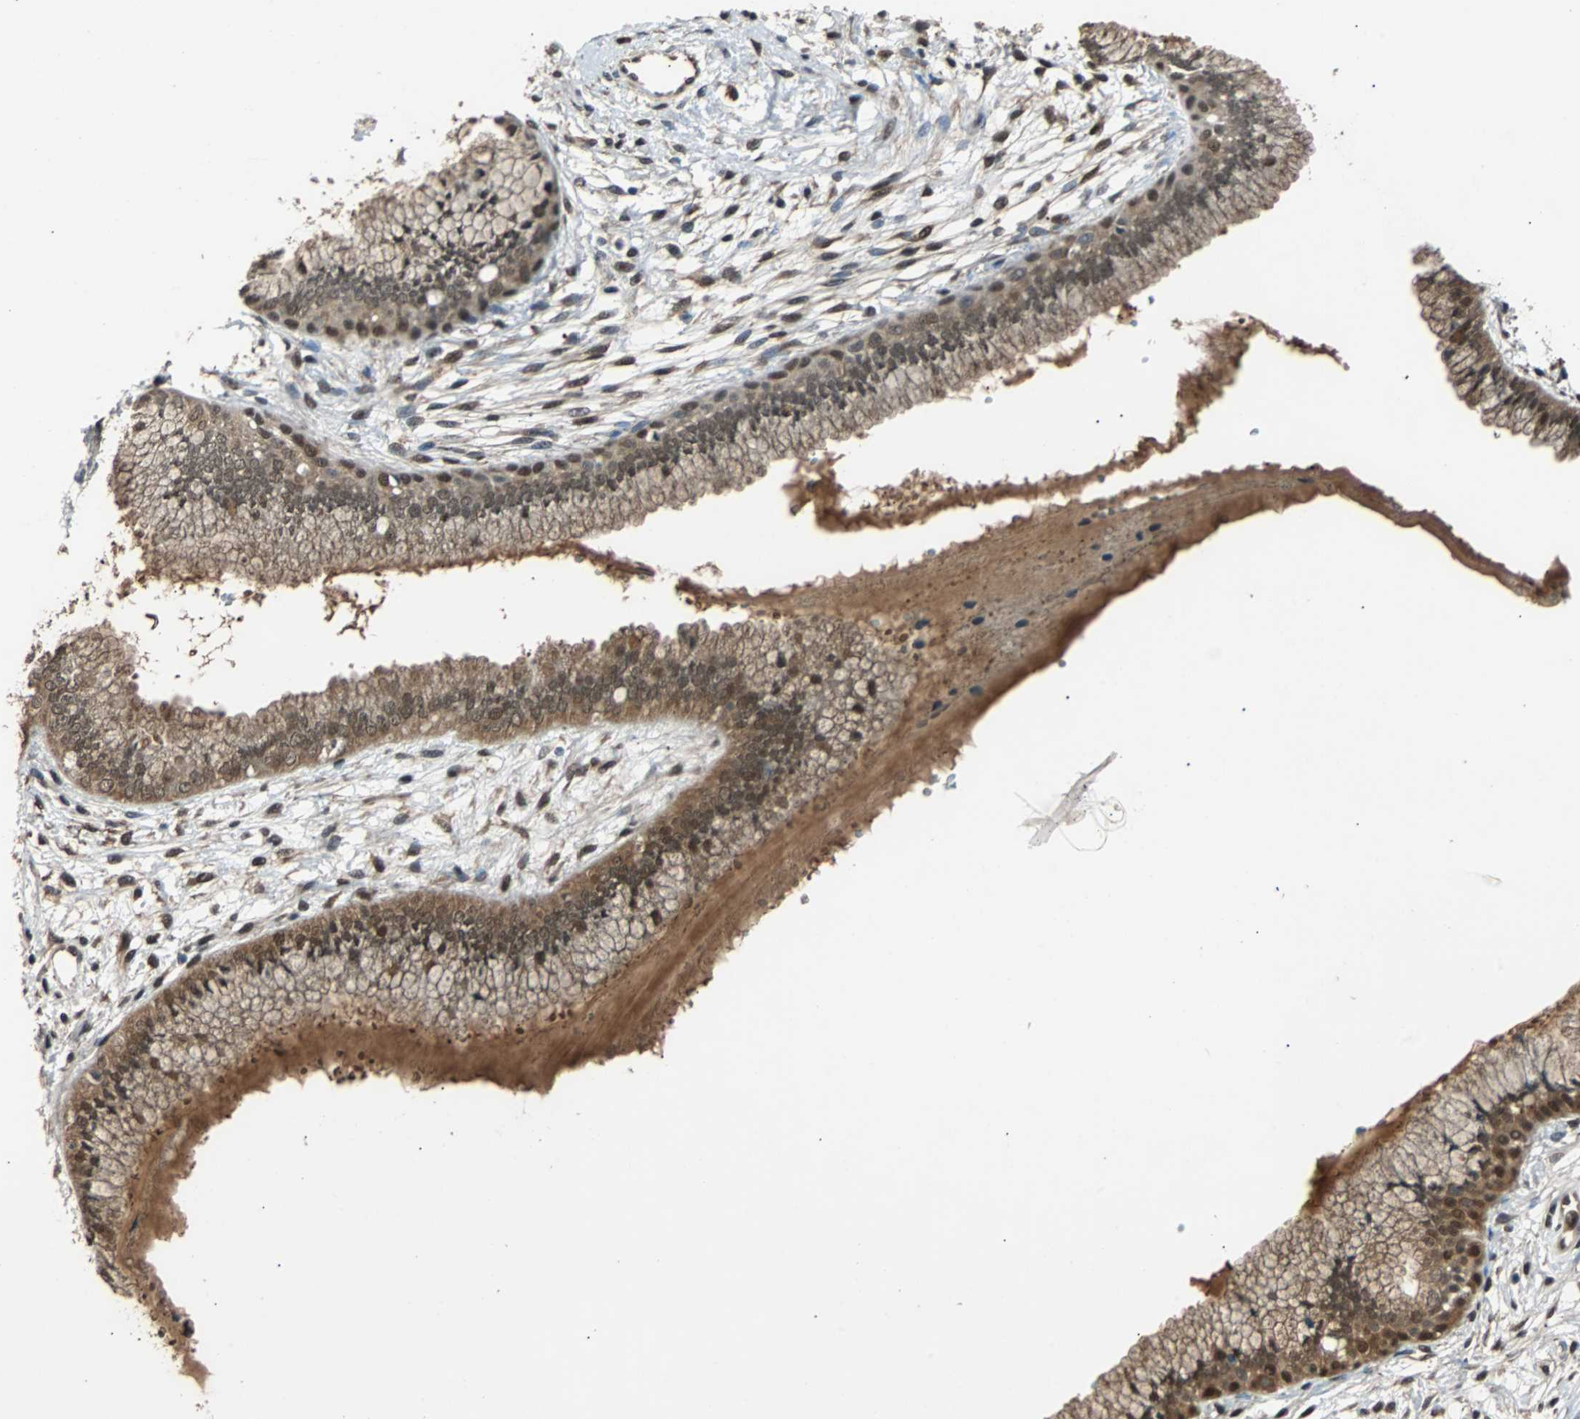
{"staining": {"intensity": "strong", "quantity": ">75%", "location": "cytoplasmic/membranous,nuclear"}, "tissue": "cervix", "cell_type": "Glandular cells", "image_type": "normal", "snomed": [{"axis": "morphology", "description": "Normal tissue, NOS"}, {"axis": "topography", "description": "Cervix"}], "caption": "Immunohistochemistry of benign cervix displays high levels of strong cytoplasmic/membranous,nuclear expression in about >75% of glandular cells.", "gene": "PRDX6", "patient": {"sex": "female", "age": 39}}